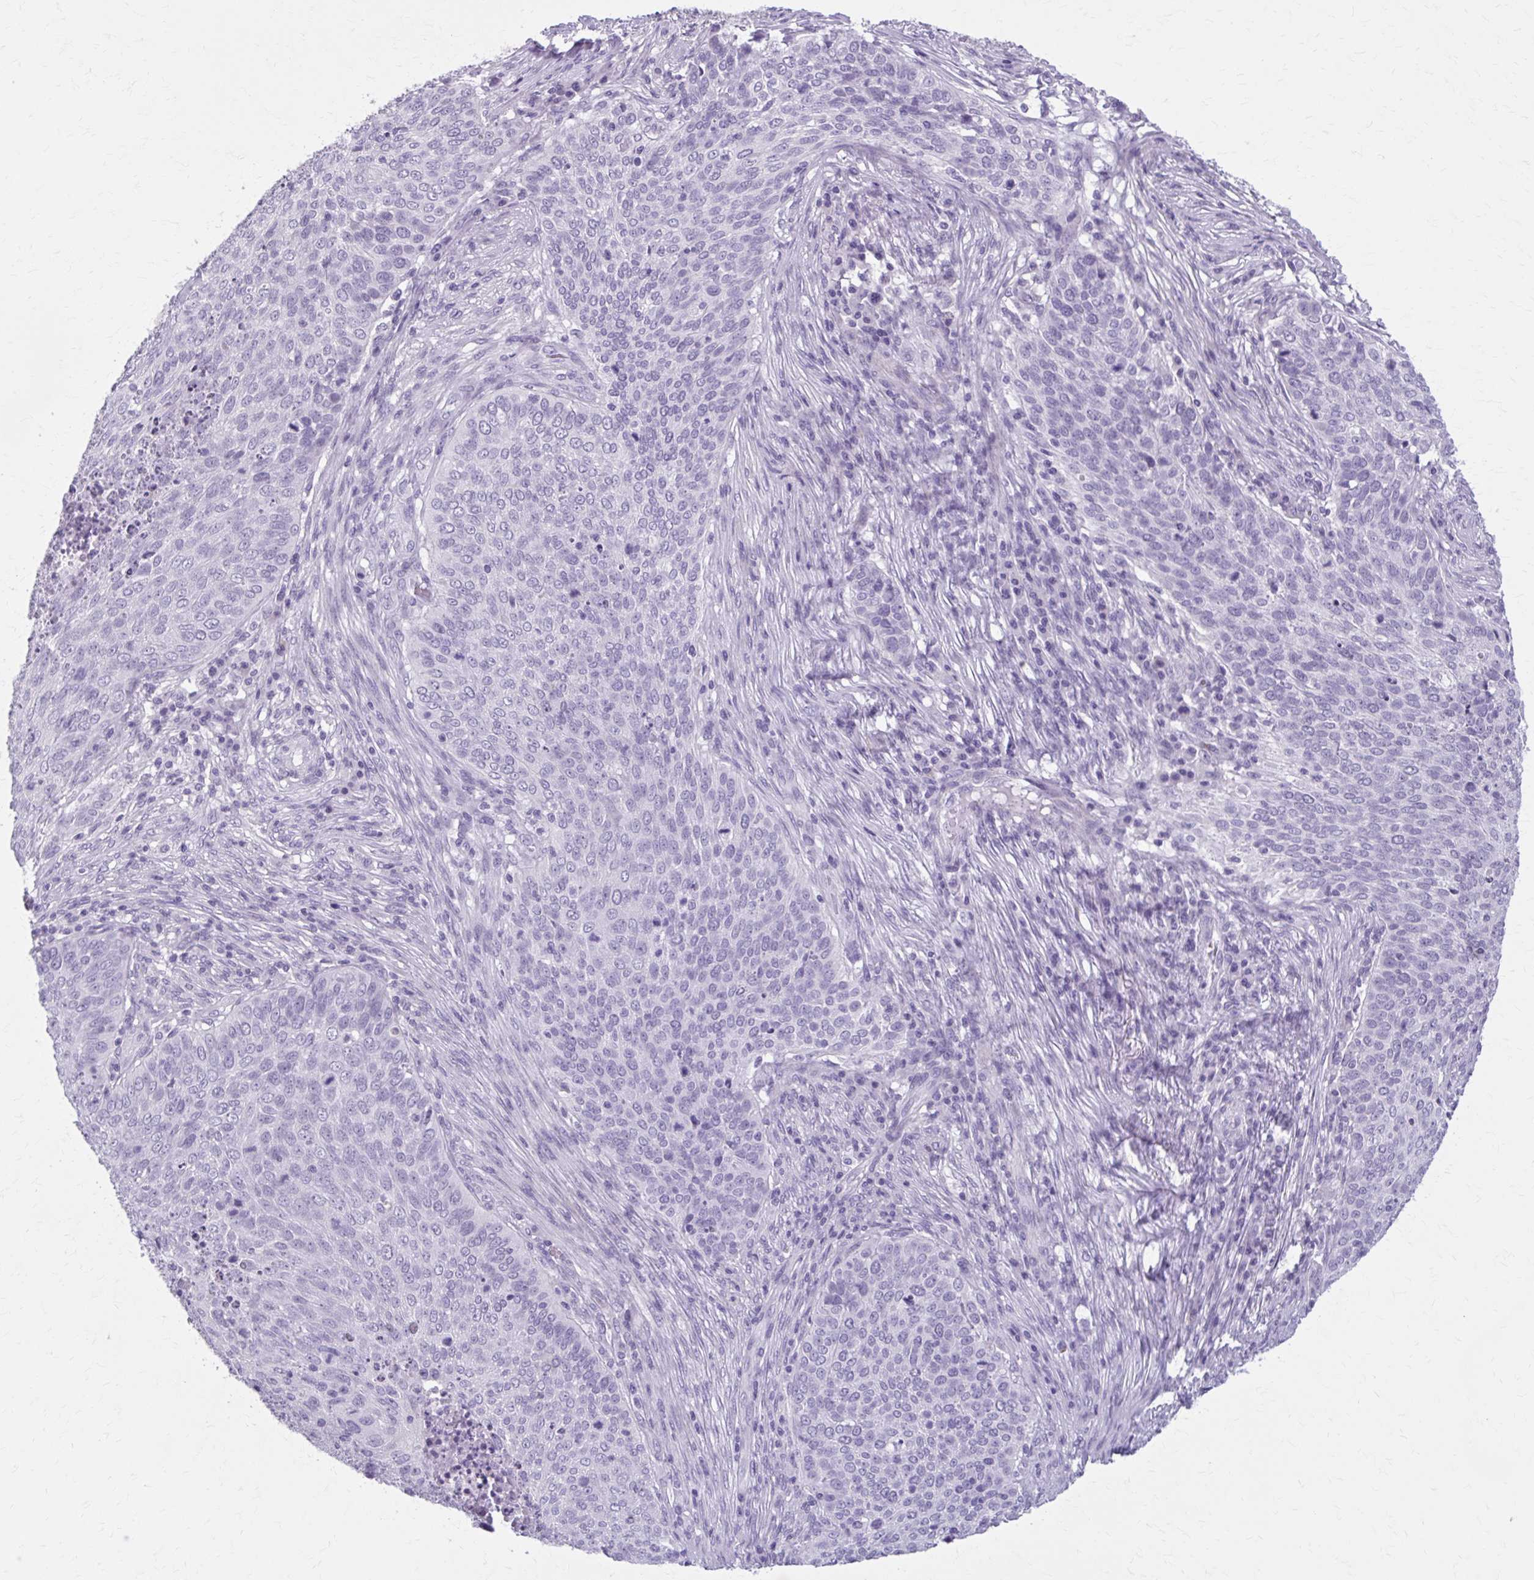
{"staining": {"intensity": "negative", "quantity": "none", "location": "none"}, "tissue": "lung cancer", "cell_type": "Tumor cells", "image_type": "cancer", "snomed": [{"axis": "morphology", "description": "Squamous cell carcinoma, NOS"}, {"axis": "topography", "description": "Lung"}], "caption": "Tumor cells are negative for brown protein staining in lung cancer (squamous cell carcinoma).", "gene": "OR4B1", "patient": {"sex": "male", "age": 63}}